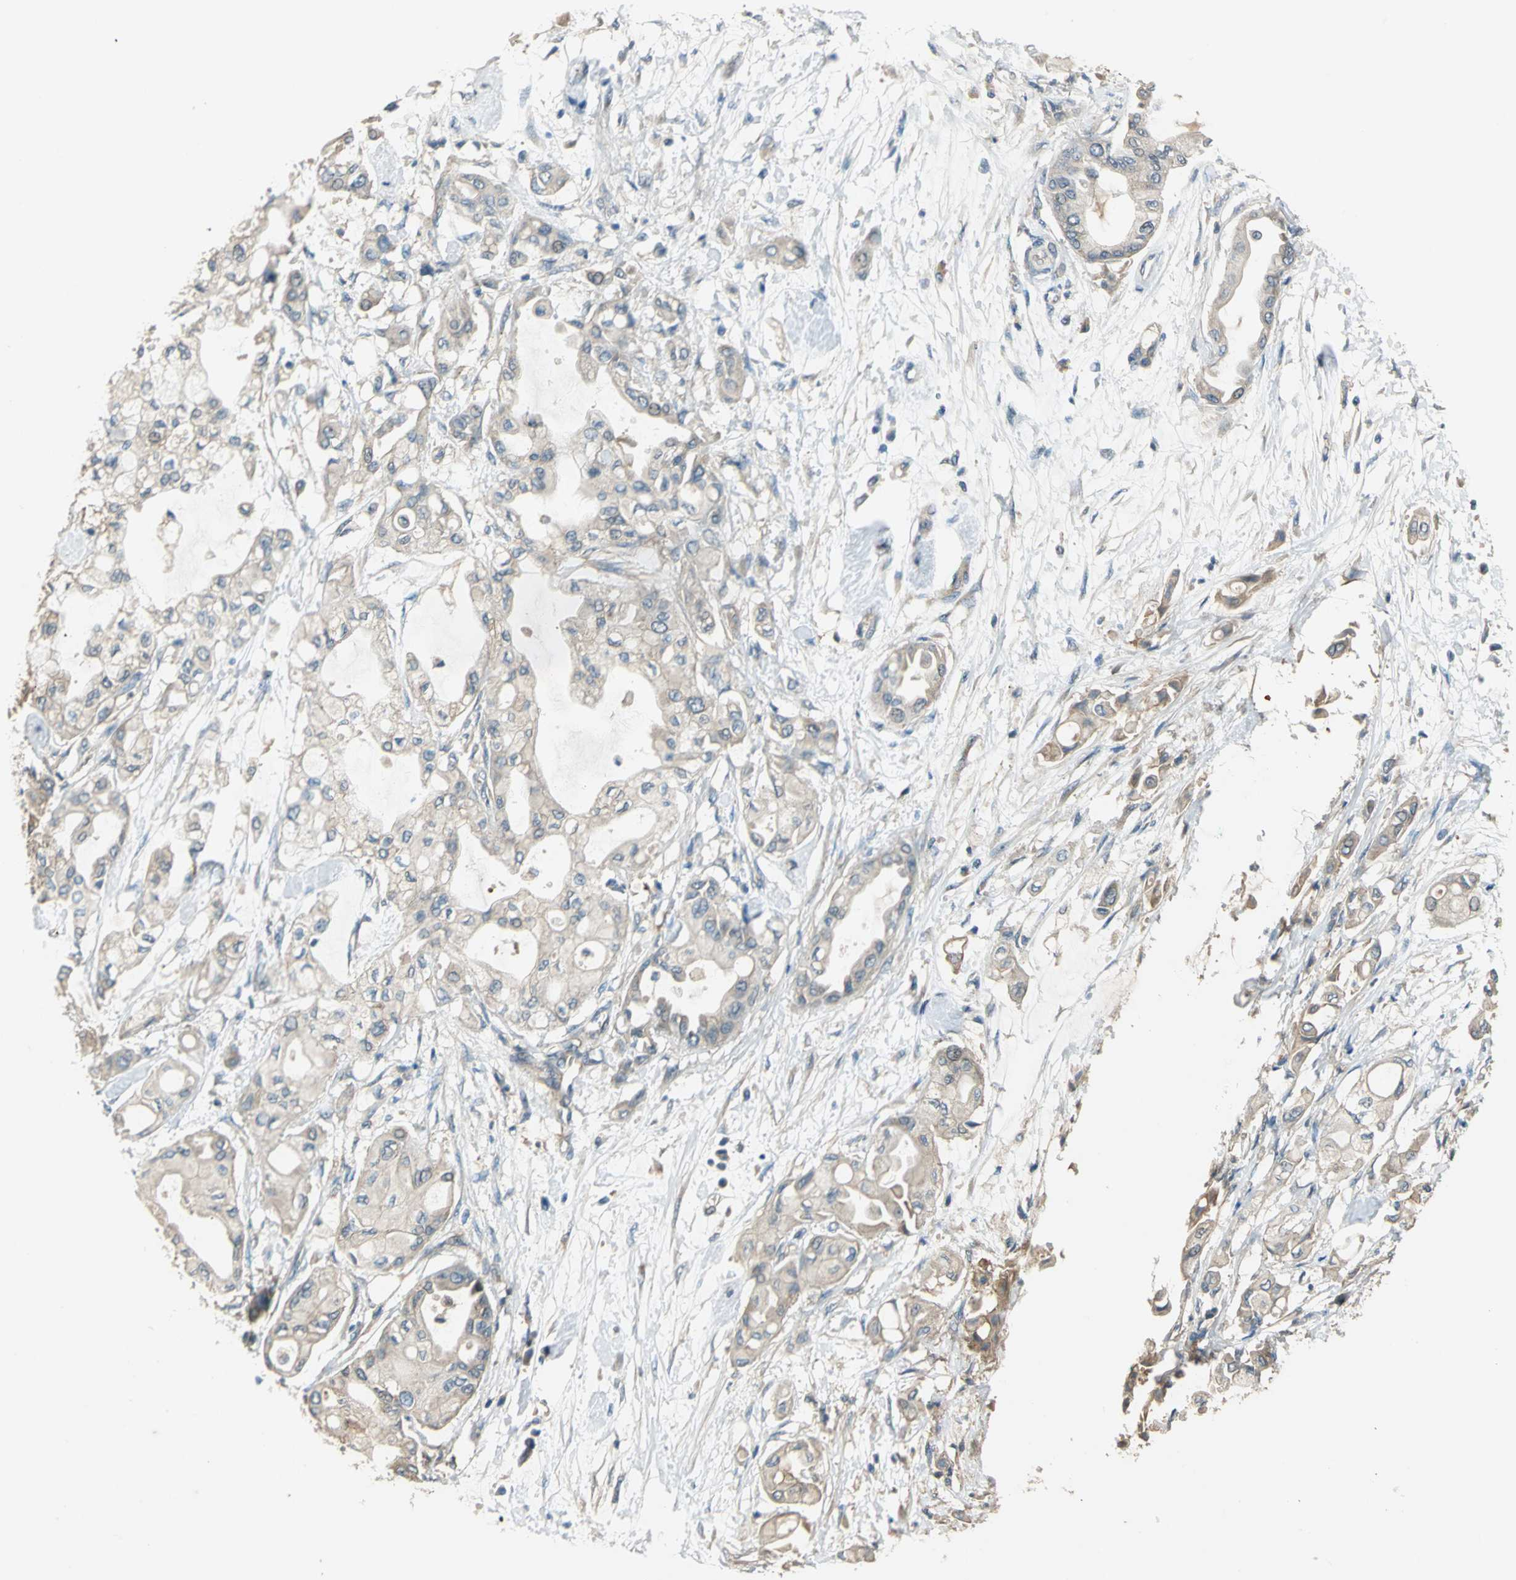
{"staining": {"intensity": "weak", "quantity": "<25%", "location": "cytoplasmic/membranous"}, "tissue": "pancreatic cancer", "cell_type": "Tumor cells", "image_type": "cancer", "snomed": [{"axis": "morphology", "description": "Adenocarcinoma, NOS"}, {"axis": "morphology", "description": "Adenocarcinoma, metastatic, NOS"}, {"axis": "topography", "description": "Lymph node"}, {"axis": "topography", "description": "Pancreas"}, {"axis": "topography", "description": "Duodenum"}], "caption": "This is a image of IHC staining of pancreatic cancer, which shows no staining in tumor cells.", "gene": "EMCN", "patient": {"sex": "female", "age": 64}}